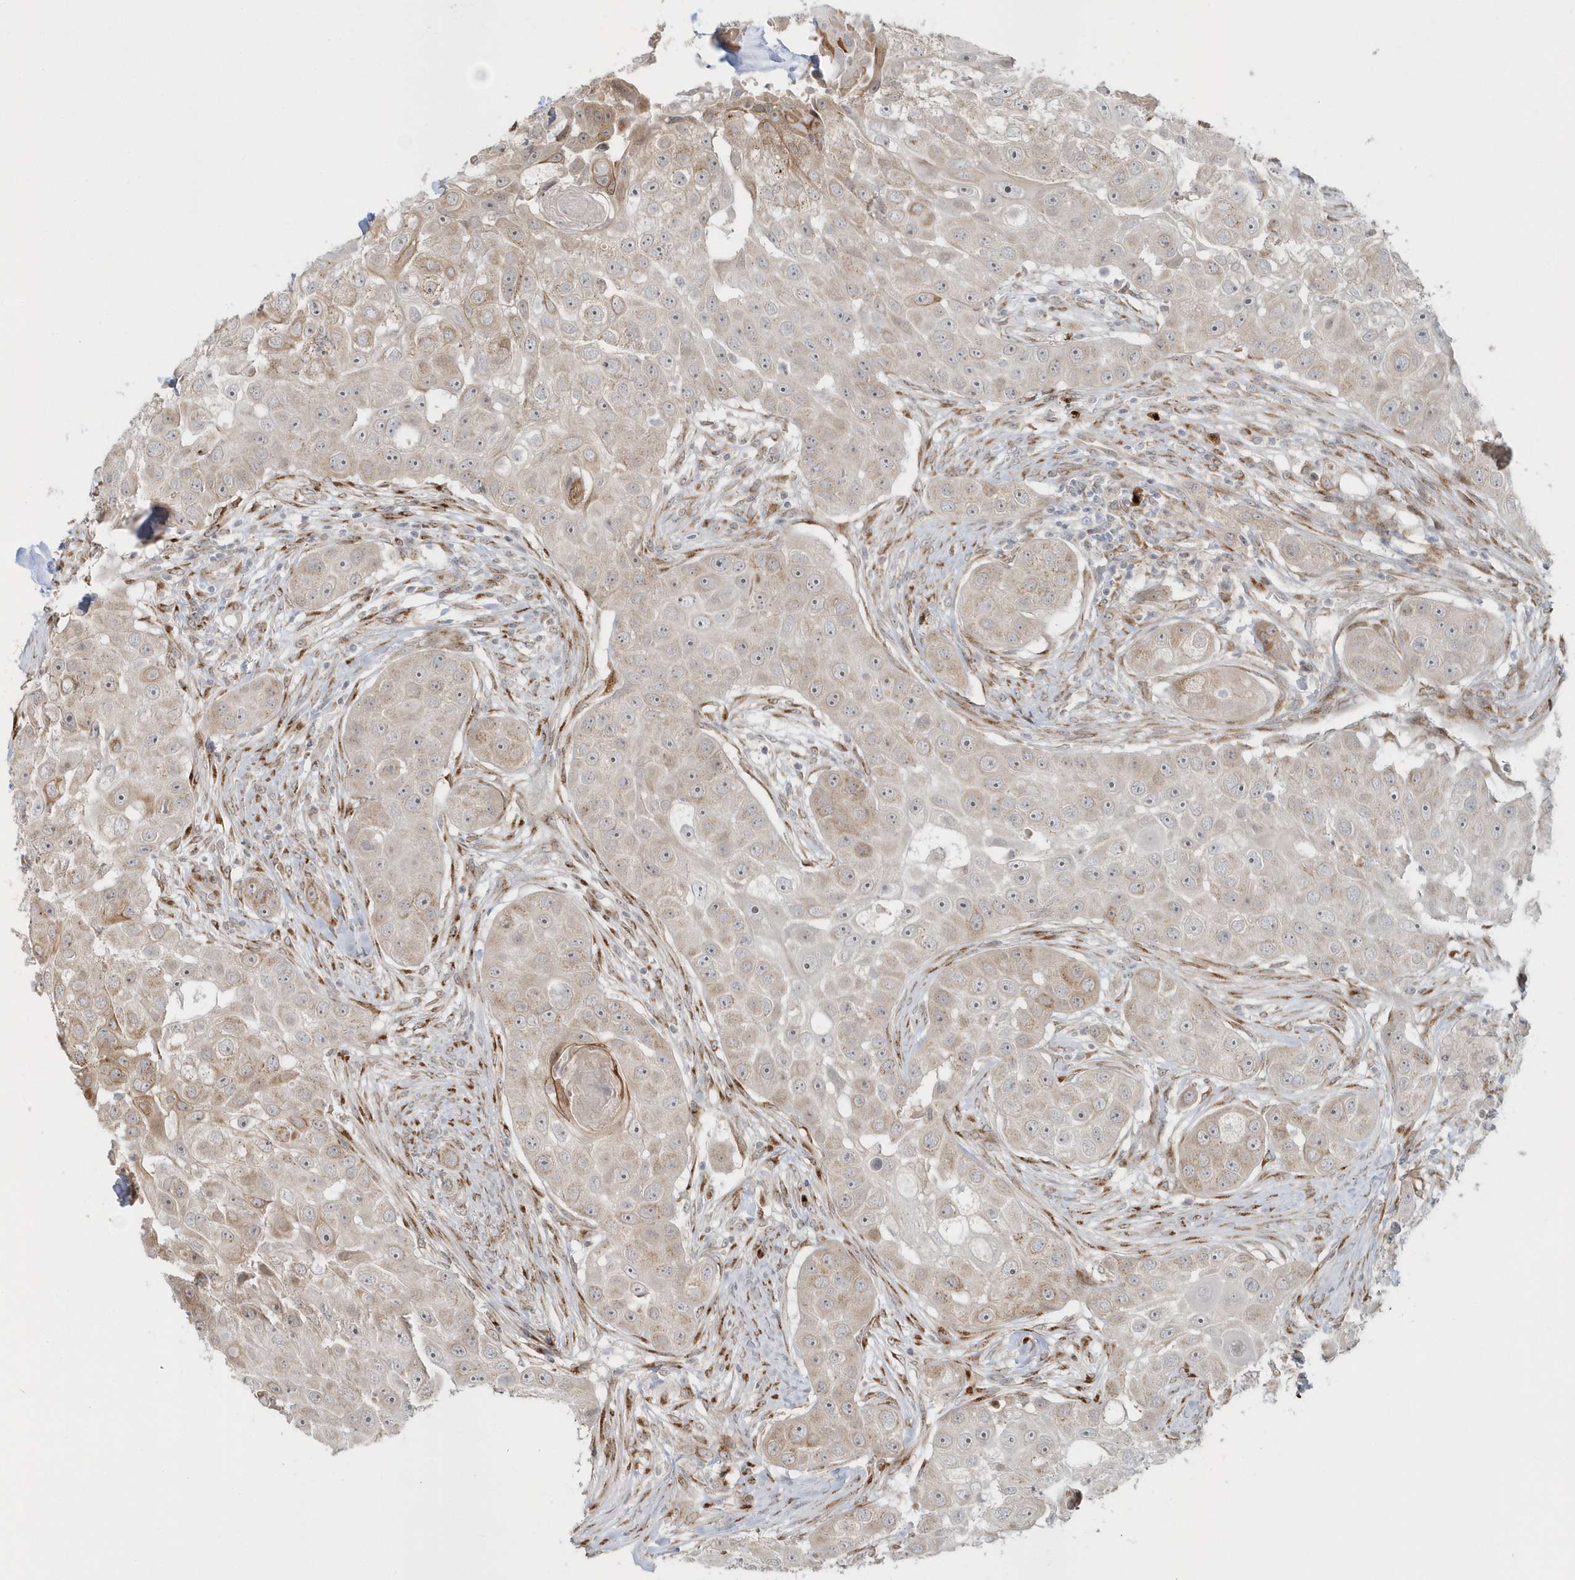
{"staining": {"intensity": "weak", "quantity": "25%-75%", "location": "cytoplasmic/membranous"}, "tissue": "head and neck cancer", "cell_type": "Tumor cells", "image_type": "cancer", "snomed": [{"axis": "morphology", "description": "Normal tissue, NOS"}, {"axis": "morphology", "description": "Squamous cell carcinoma, NOS"}, {"axis": "topography", "description": "Skeletal muscle"}, {"axis": "topography", "description": "Head-Neck"}], "caption": "IHC of human squamous cell carcinoma (head and neck) shows low levels of weak cytoplasmic/membranous expression in approximately 25%-75% of tumor cells.", "gene": "DHFR", "patient": {"sex": "male", "age": 51}}